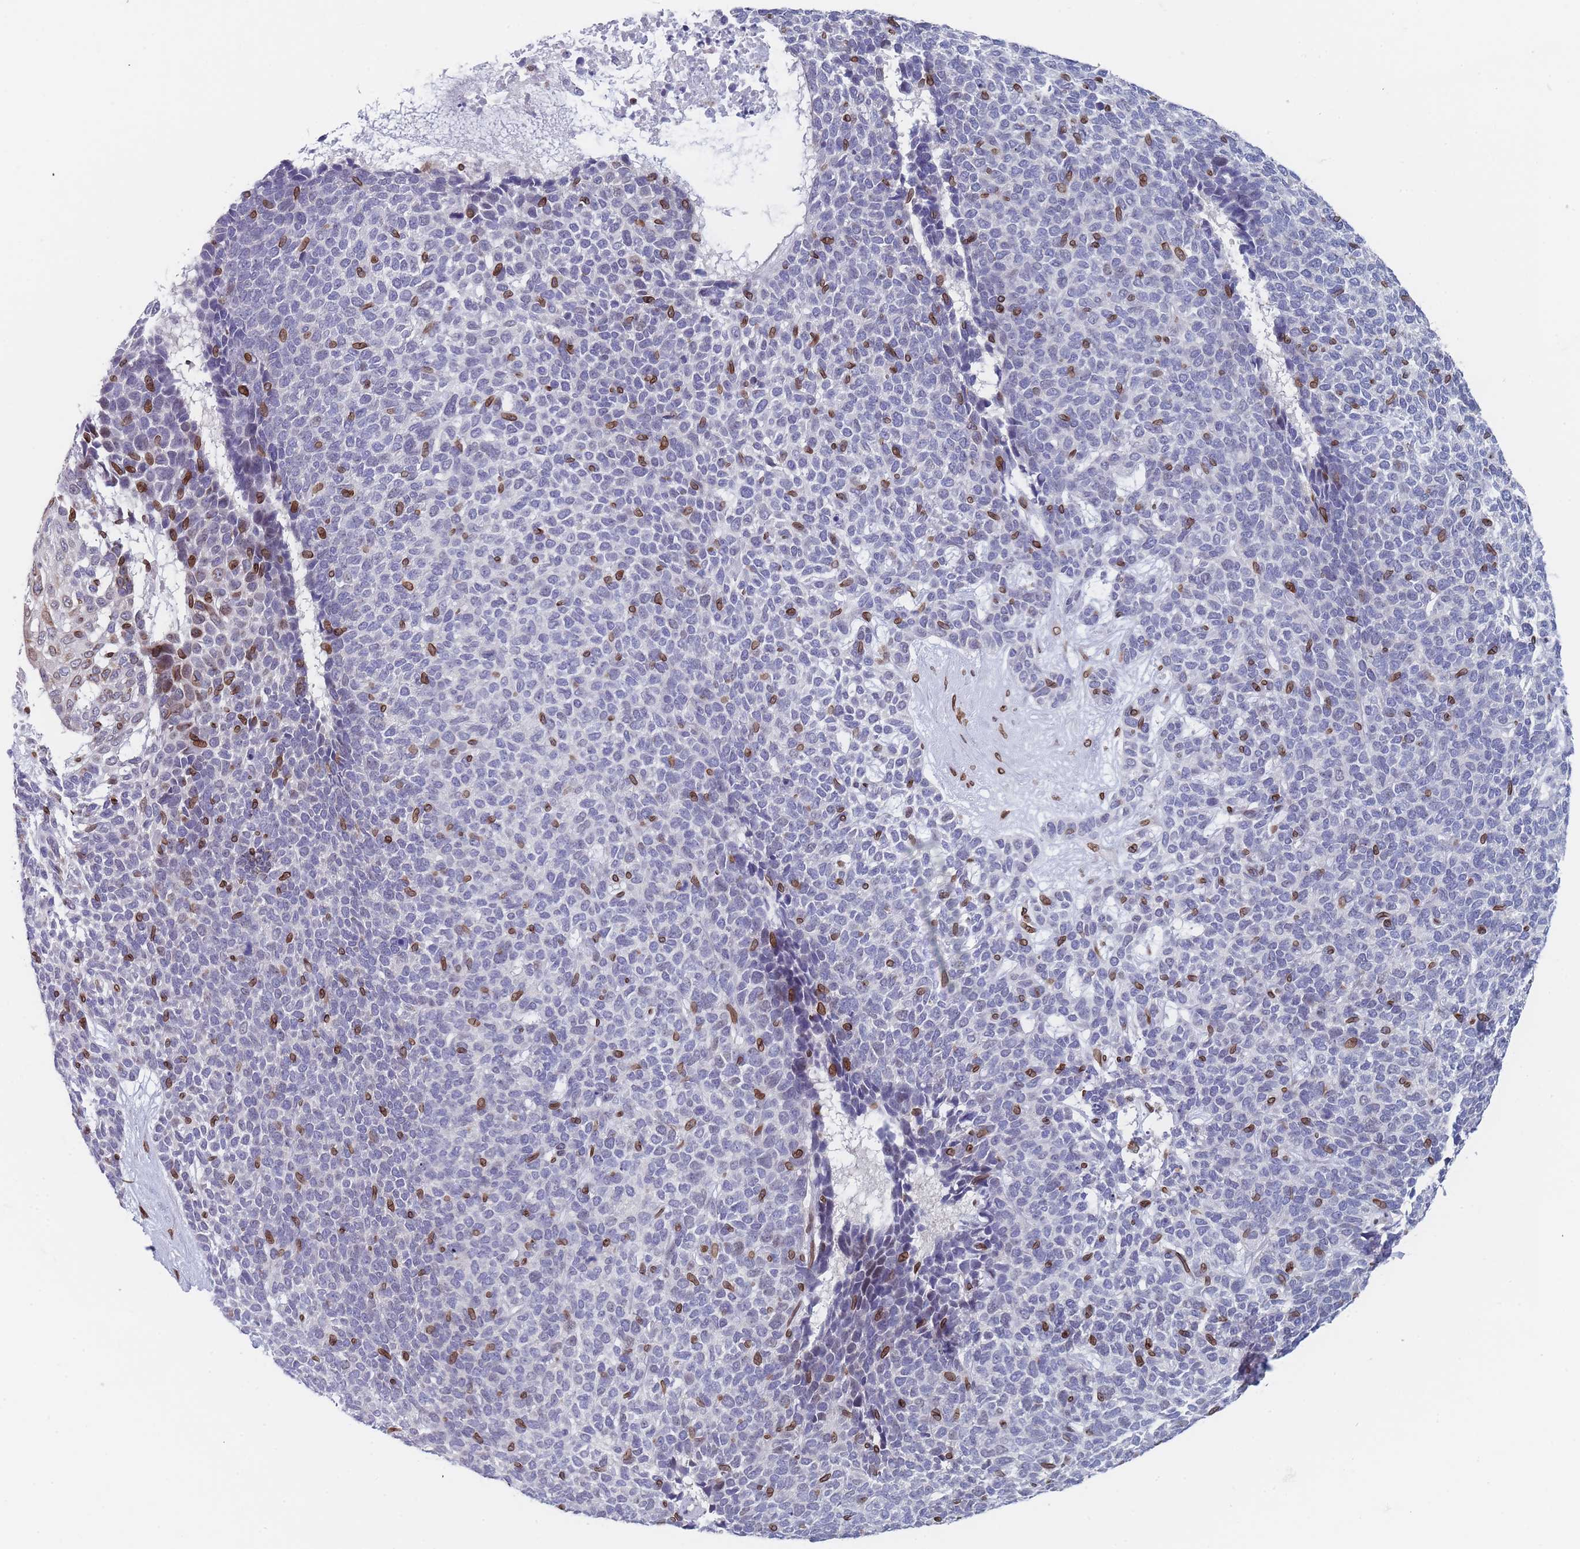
{"staining": {"intensity": "strong", "quantity": "<25%", "location": "cytoplasmic/membranous,nuclear"}, "tissue": "skin cancer", "cell_type": "Tumor cells", "image_type": "cancer", "snomed": [{"axis": "morphology", "description": "Basal cell carcinoma"}, {"axis": "topography", "description": "Skin"}], "caption": "Immunohistochemistry (IHC) micrograph of neoplastic tissue: basal cell carcinoma (skin) stained using immunohistochemistry (IHC) shows medium levels of strong protein expression localized specifically in the cytoplasmic/membranous and nuclear of tumor cells, appearing as a cytoplasmic/membranous and nuclear brown color.", "gene": "ZBTB1", "patient": {"sex": "female", "age": 84}}